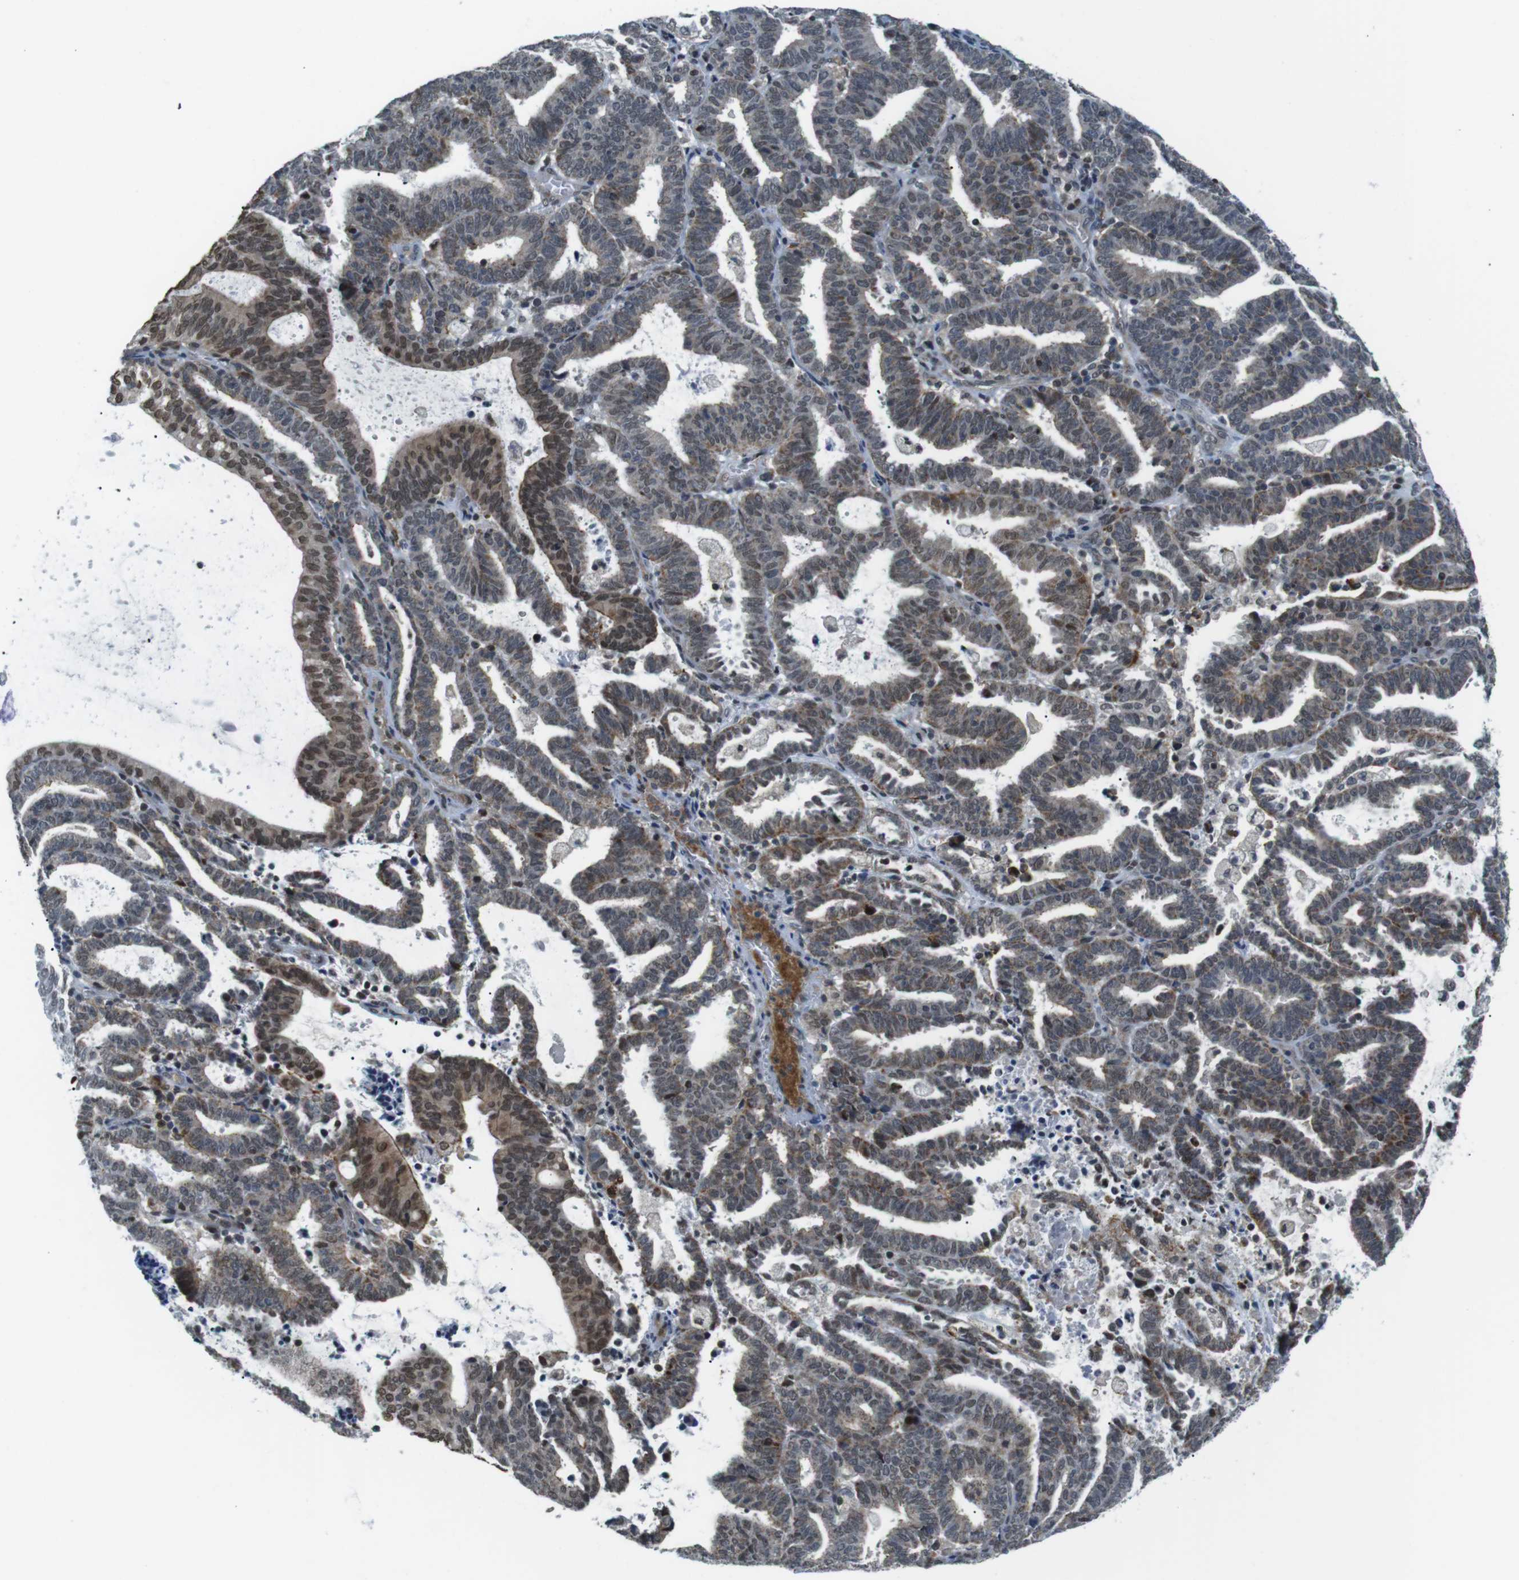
{"staining": {"intensity": "moderate", "quantity": ">75%", "location": "cytoplasmic/membranous,nuclear"}, "tissue": "endometrial cancer", "cell_type": "Tumor cells", "image_type": "cancer", "snomed": [{"axis": "morphology", "description": "Adenocarcinoma, NOS"}, {"axis": "topography", "description": "Uterus"}], "caption": "DAB immunohistochemical staining of human endometrial adenocarcinoma demonstrates moderate cytoplasmic/membranous and nuclear protein expression in about >75% of tumor cells.", "gene": "USP7", "patient": {"sex": "female", "age": 83}}